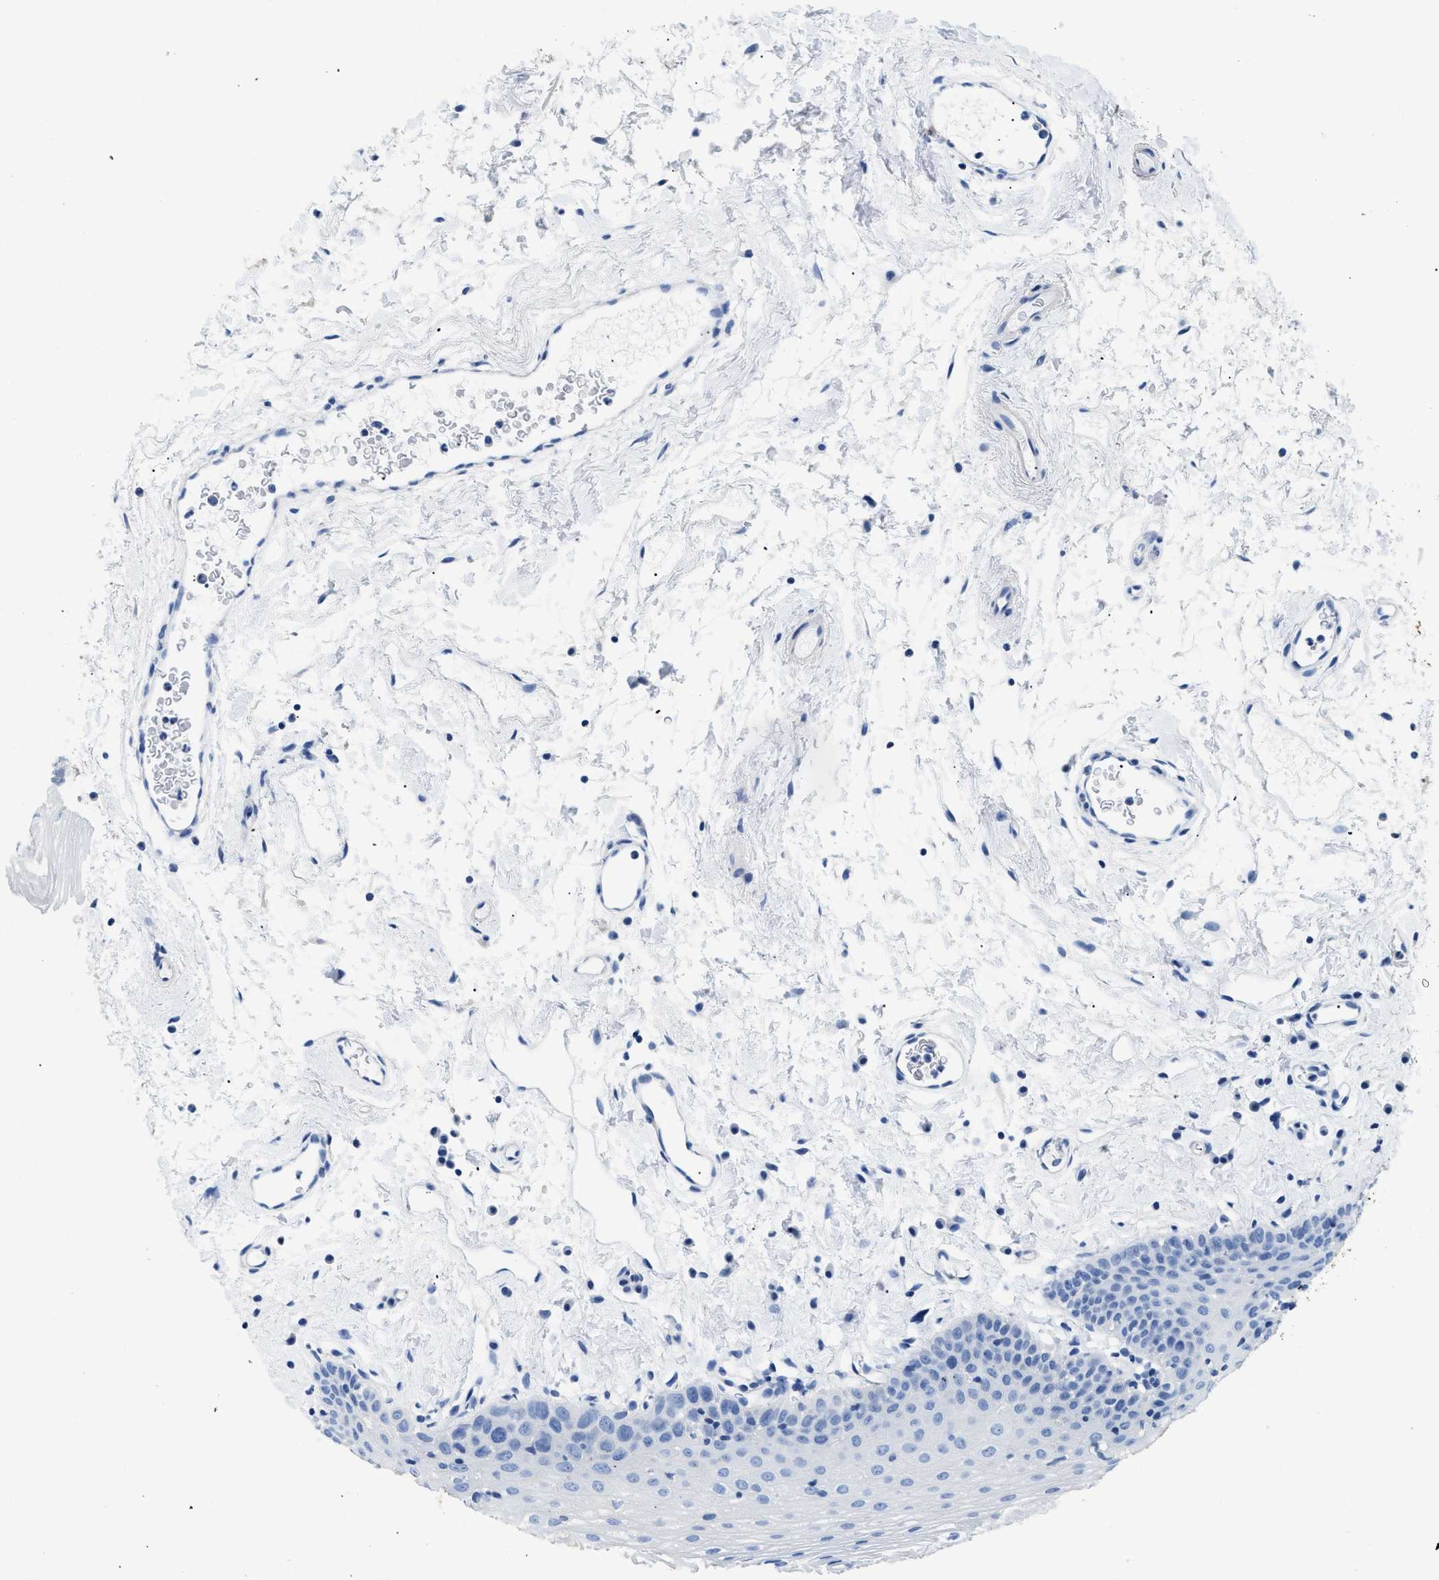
{"staining": {"intensity": "negative", "quantity": "none", "location": "none"}, "tissue": "oral mucosa", "cell_type": "Squamous epithelial cells", "image_type": "normal", "snomed": [{"axis": "morphology", "description": "Normal tissue, NOS"}, {"axis": "topography", "description": "Oral tissue"}], "caption": "High power microscopy image of an IHC histopathology image of benign oral mucosa, revealing no significant staining in squamous epithelial cells. (Immunohistochemistry, brightfield microscopy, high magnification).", "gene": "DLC1", "patient": {"sex": "male", "age": 66}}